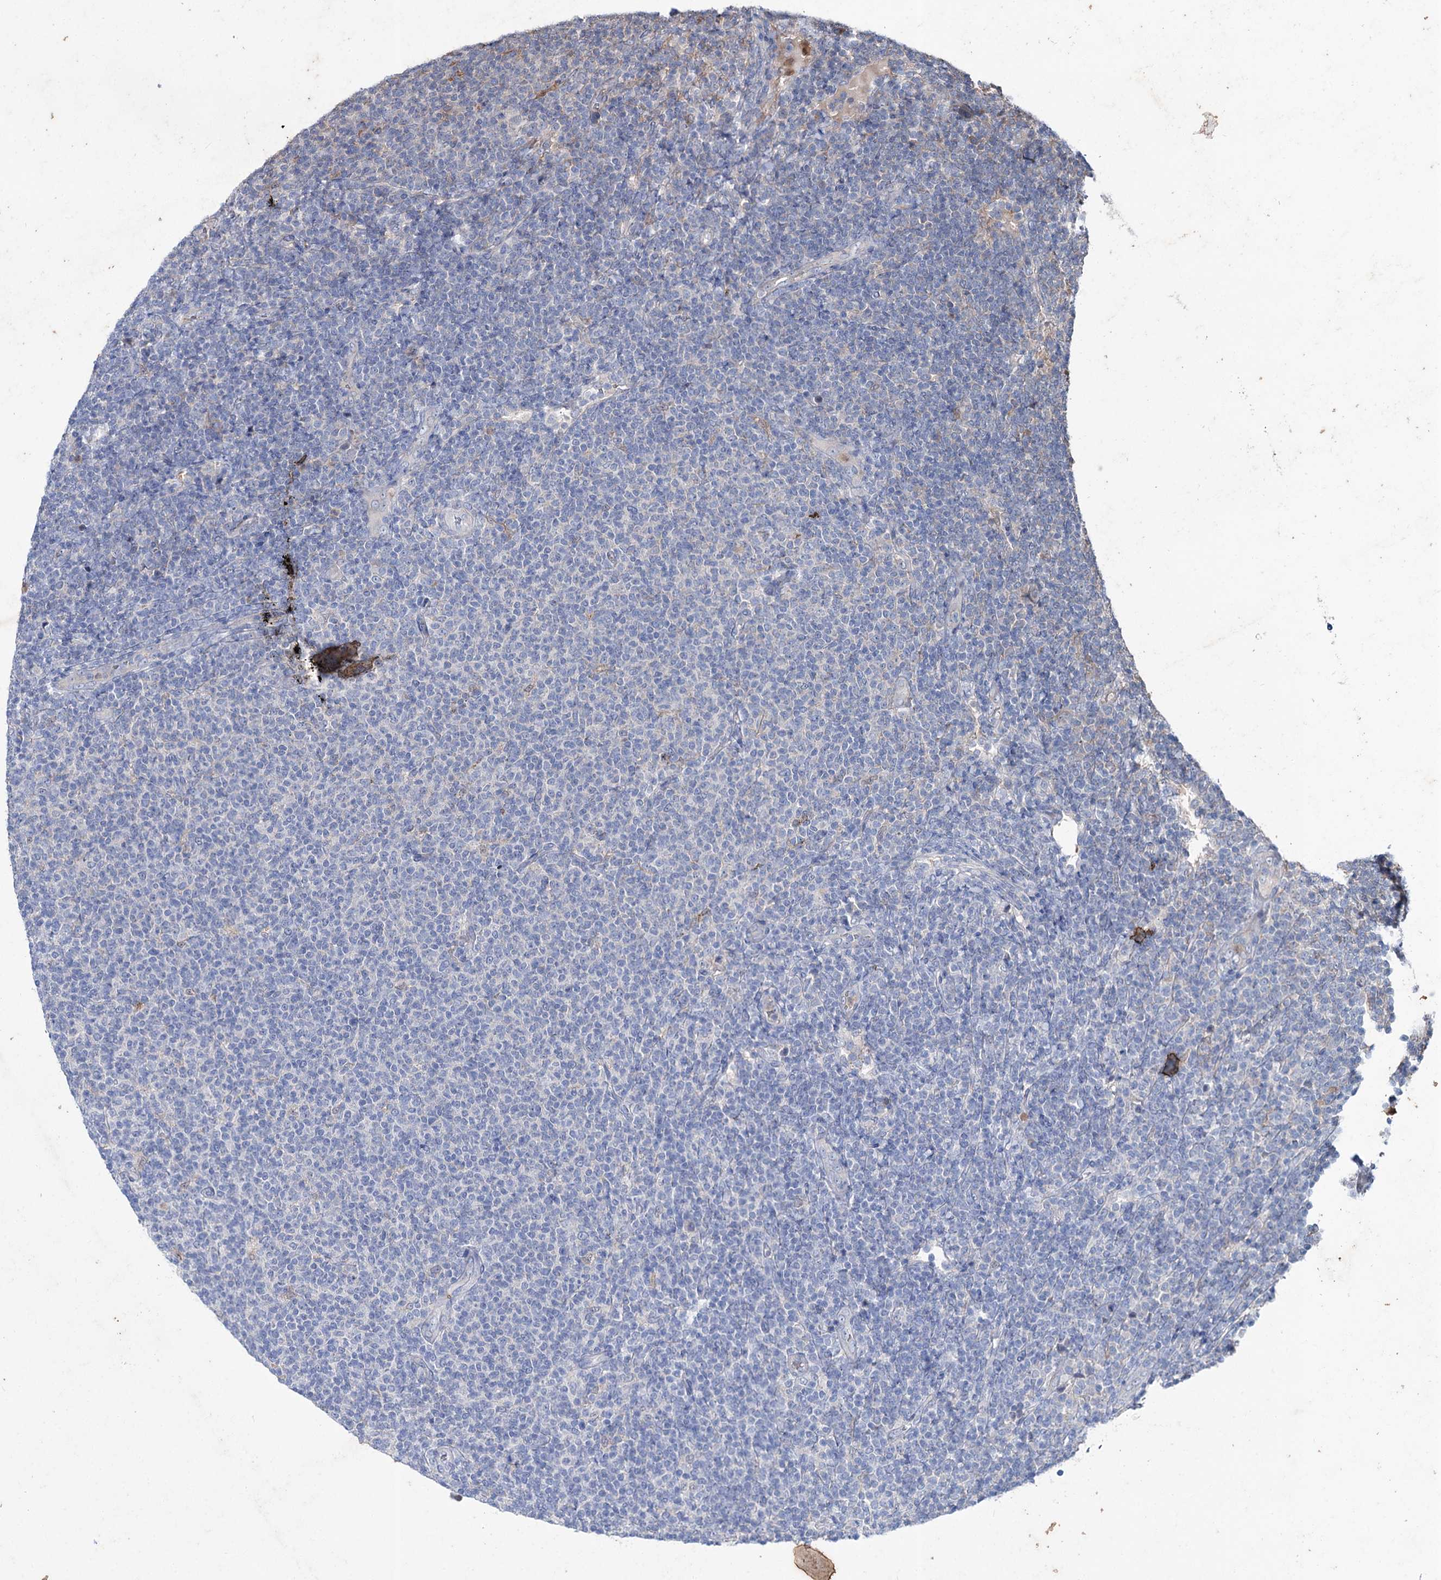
{"staining": {"intensity": "negative", "quantity": "none", "location": "none"}, "tissue": "lymphoma", "cell_type": "Tumor cells", "image_type": "cancer", "snomed": [{"axis": "morphology", "description": "Malignant lymphoma, non-Hodgkin's type, Low grade"}, {"axis": "topography", "description": "Lymph node"}], "caption": "Tumor cells show no significant protein staining in low-grade malignant lymphoma, non-Hodgkin's type. The staining was performed using DAB (3,3'-diaminobenzidine) to visualize the protein expression in brown, while the nuclei were stained in blue with hematoxylin (Magnification: 20x).", "gene": "PTPN3", "patient": {"sex": "male", "age": 66}}